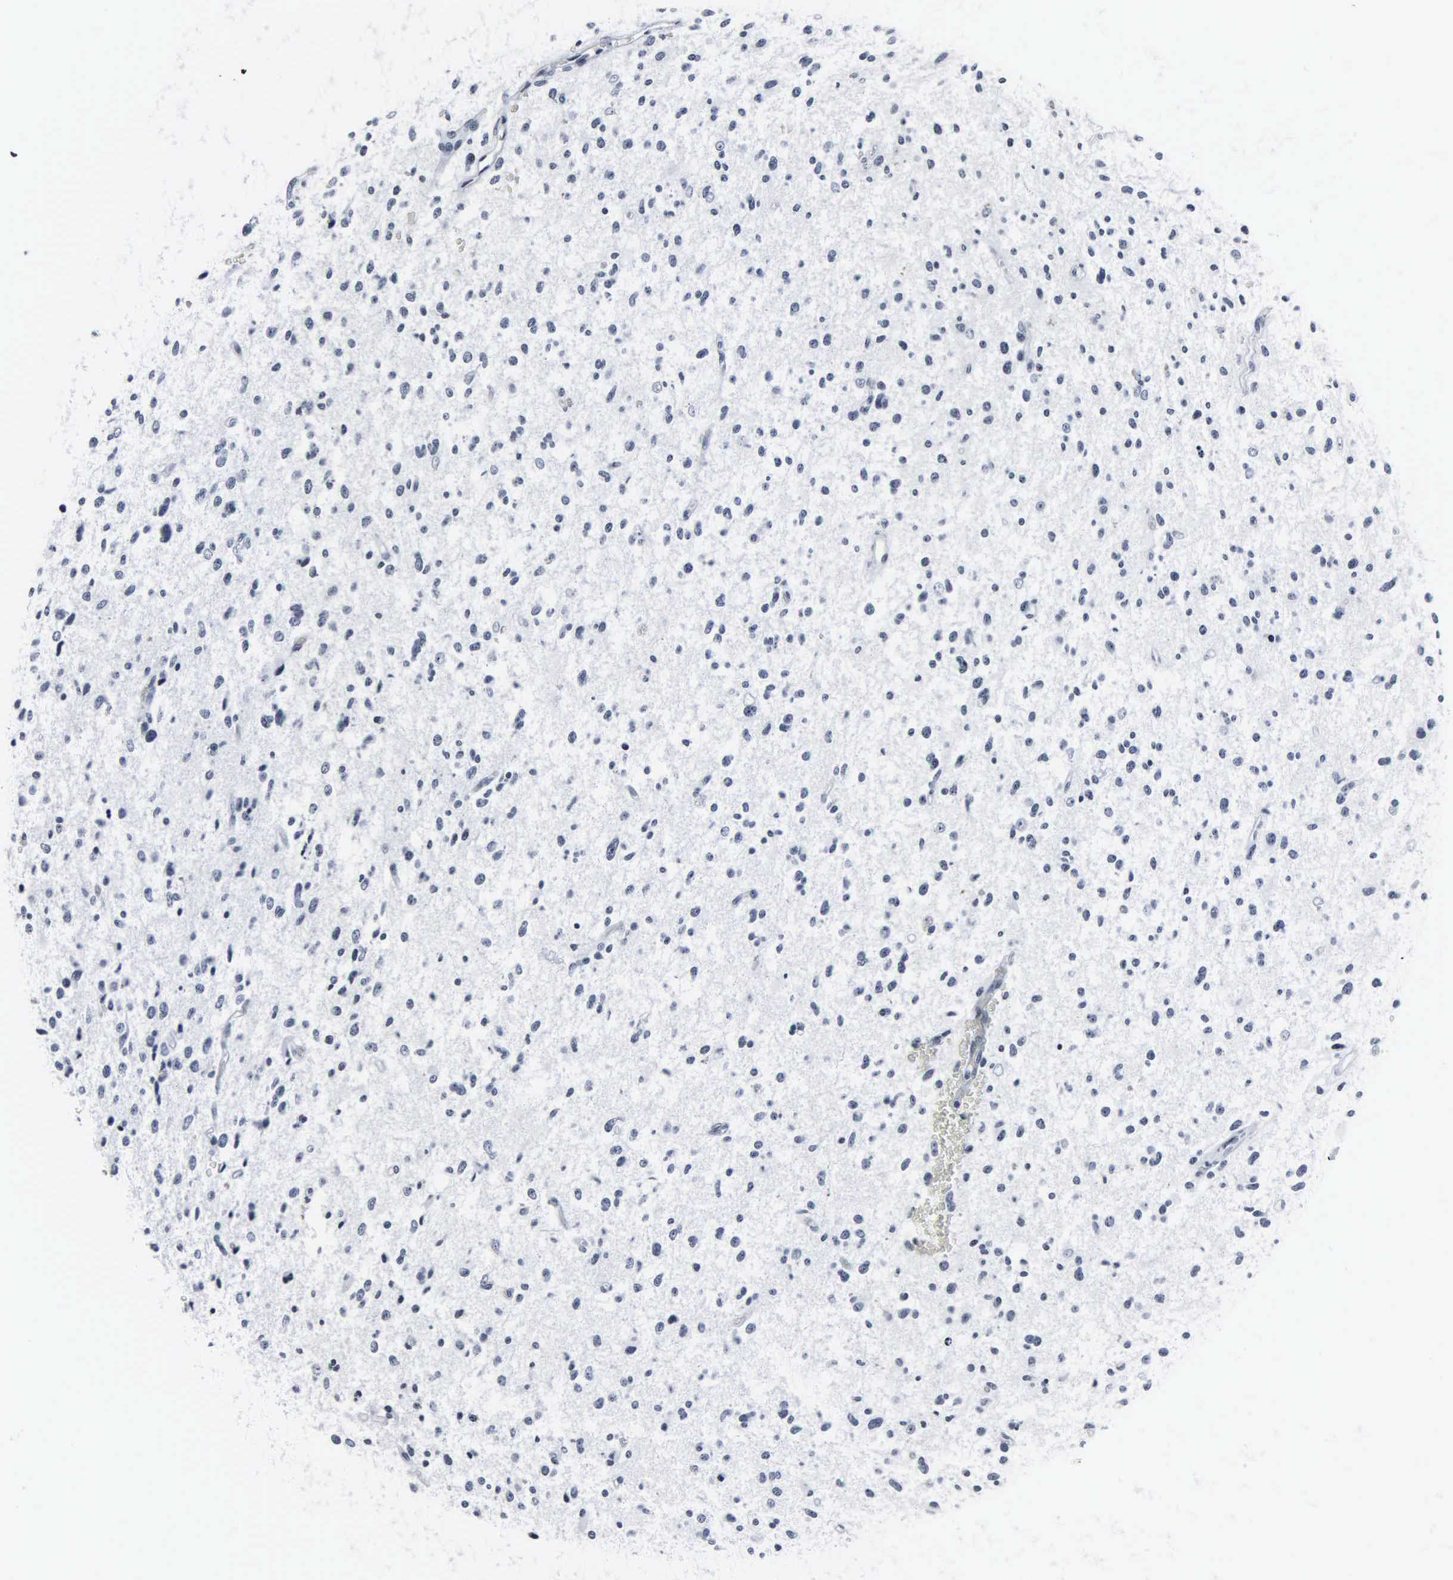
{"staining": {"intensity": "negative", "quantity": "none", "location": "none"}, "tissue": "glioma", "cell_type": "Tumor cells", "image_type": "cancer", "snomed": [{"axis": "morphology", "description": "Glioma, malignant, Low grade"}, {"axis": "topography", "description": "Brain"}], "caption": "Histopathology image shows no protein expression in tumor cells of glioma tissue.", "gene": "DGCR2", "patient": {"sex": "female", "age": 46}}